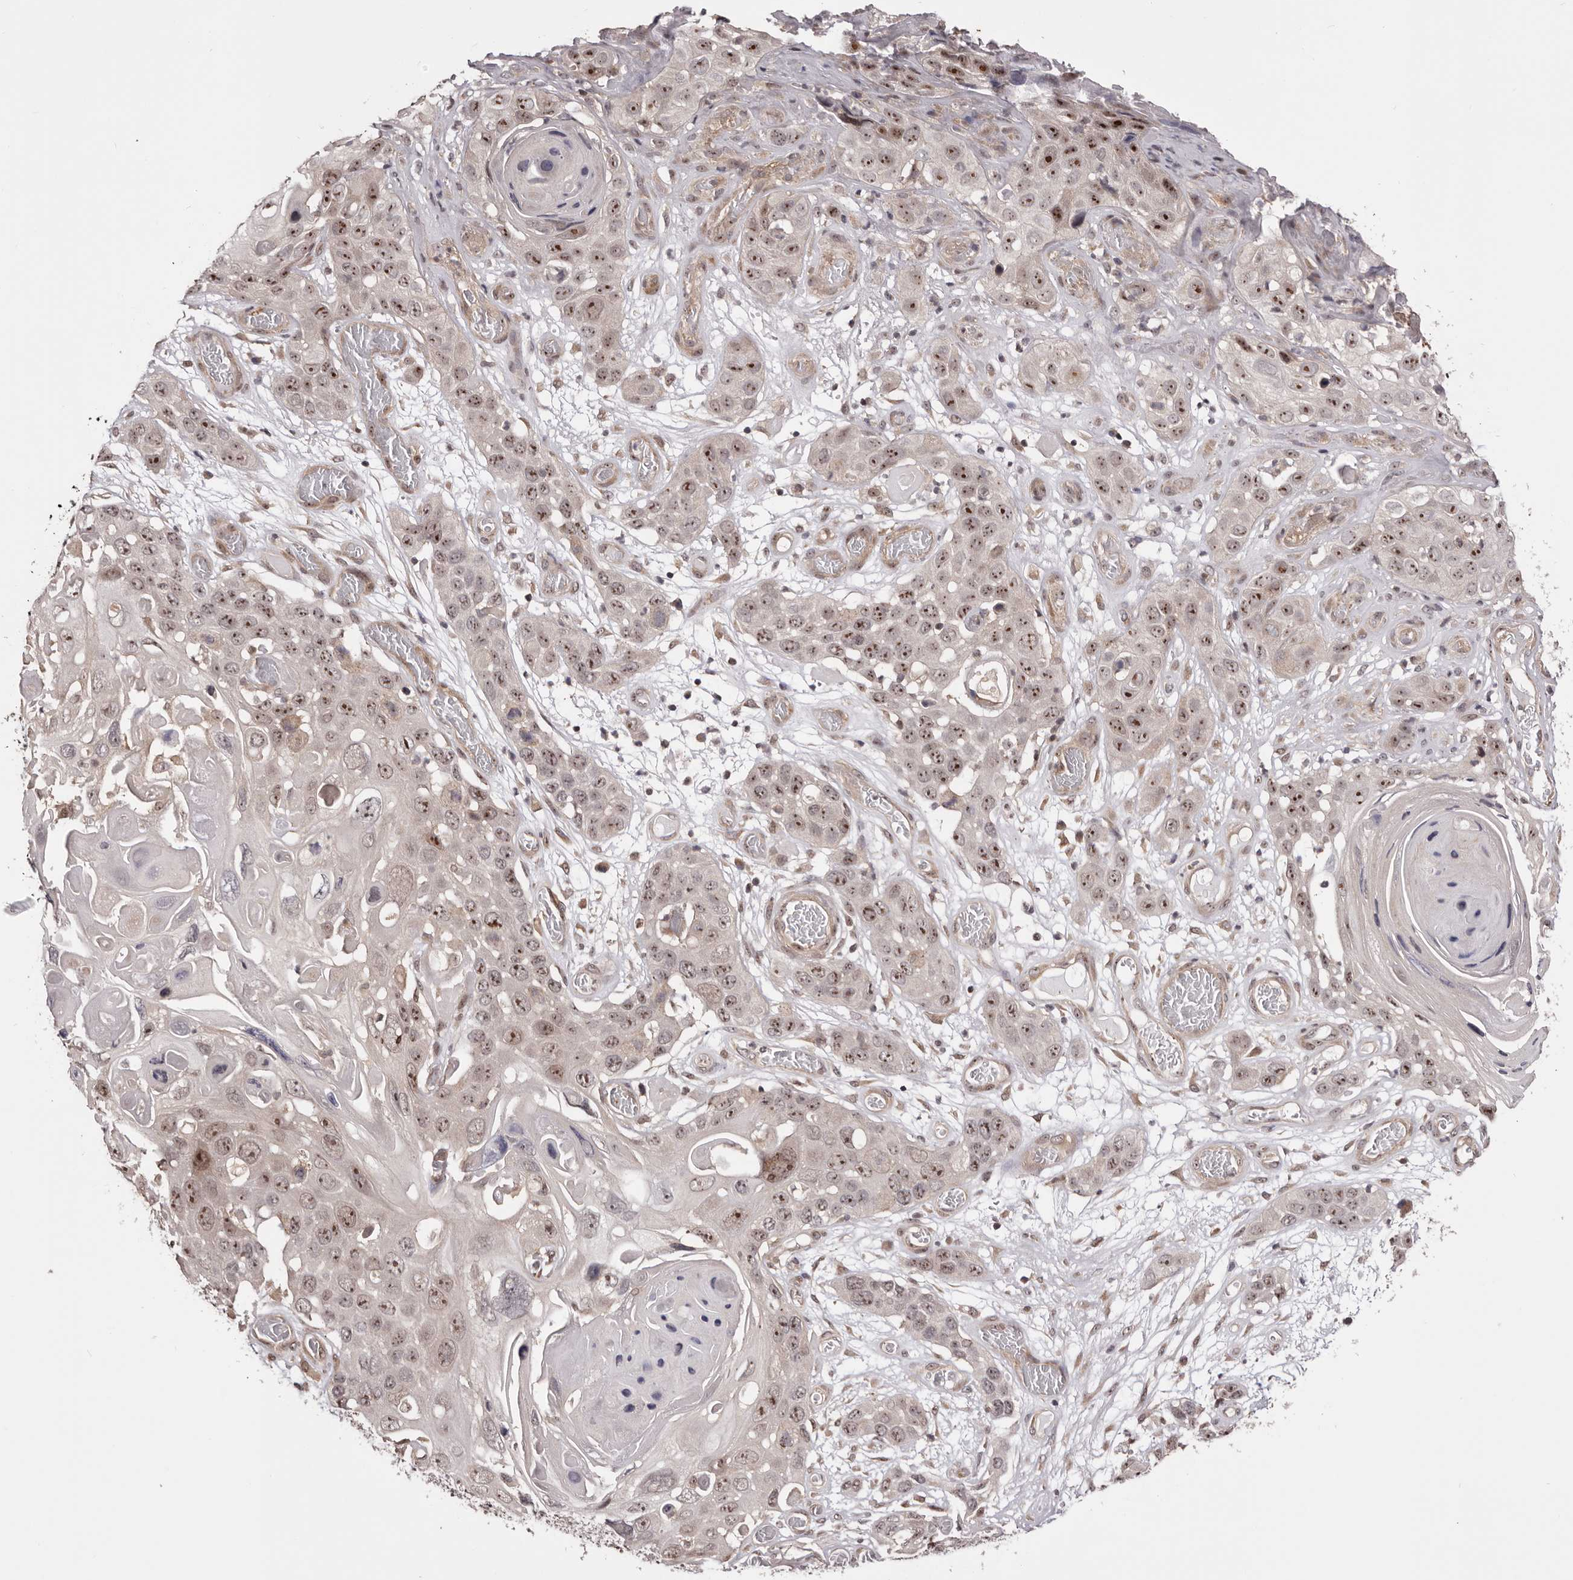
{"staining": {"intensity": "moderate", "quantity": ">75%", "location": "nuclear"}, "tissue": "skin cancer", "cell_type": "Tumor cells", "image_type": "cancer", "snomed": [{"axis": "morphology", "description": "Squamous cell carcinoma, NOS"}, {"axis": "topography", "description": "Skin"}], "caption": "IHC photomicrograph of neoplastic tissue: human squamous cell carcinoma (skin) stained using immunohistochemistry (IHC) displays medium levels of moderate protein expression localized specifically in the nuclear of tumor cells, appearing as a nuclear brown color.", "gene": "NOL12", "patient": {"sex": "male", "age": 55}}